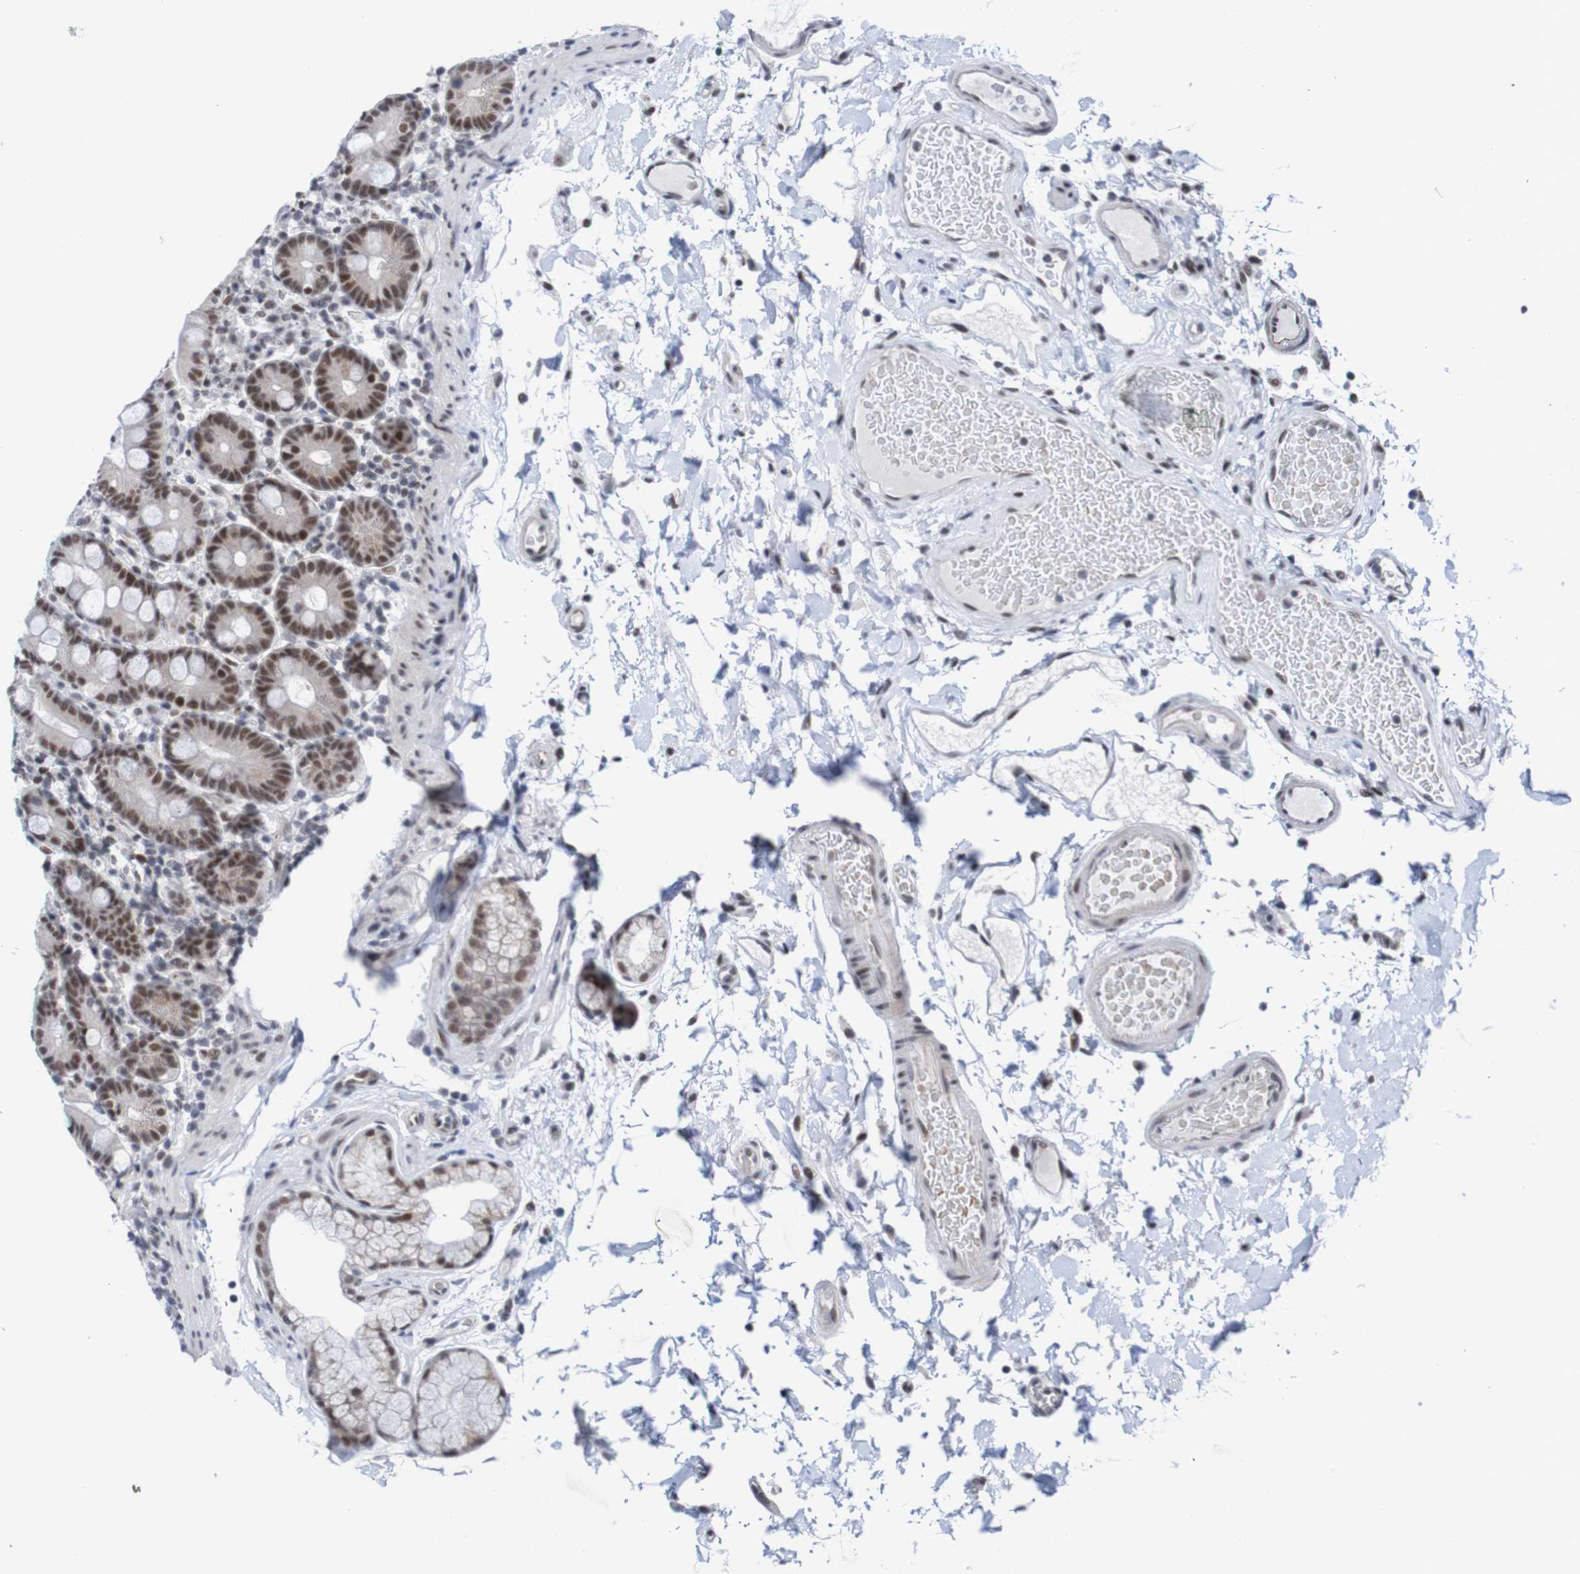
{"staining": {"intensity": "strong", "quantity": ">75%", "location": "nuclear"}, "tissue": "duodenum", "cell_type": "Glandular cells", "image_type": "normal", "snomed": [{"axis": "morphology", "description": "Normal tissue, NOS"}, {"axis": "topography", "description": "Small intestine, NOS"}], "caption": "A high amount of strong nuclear positivity is appreciated in about >75% of glandular cells in normal duodenum.", "gene": "CDC5L", "patient": {"sex": "female", "age": 71}}